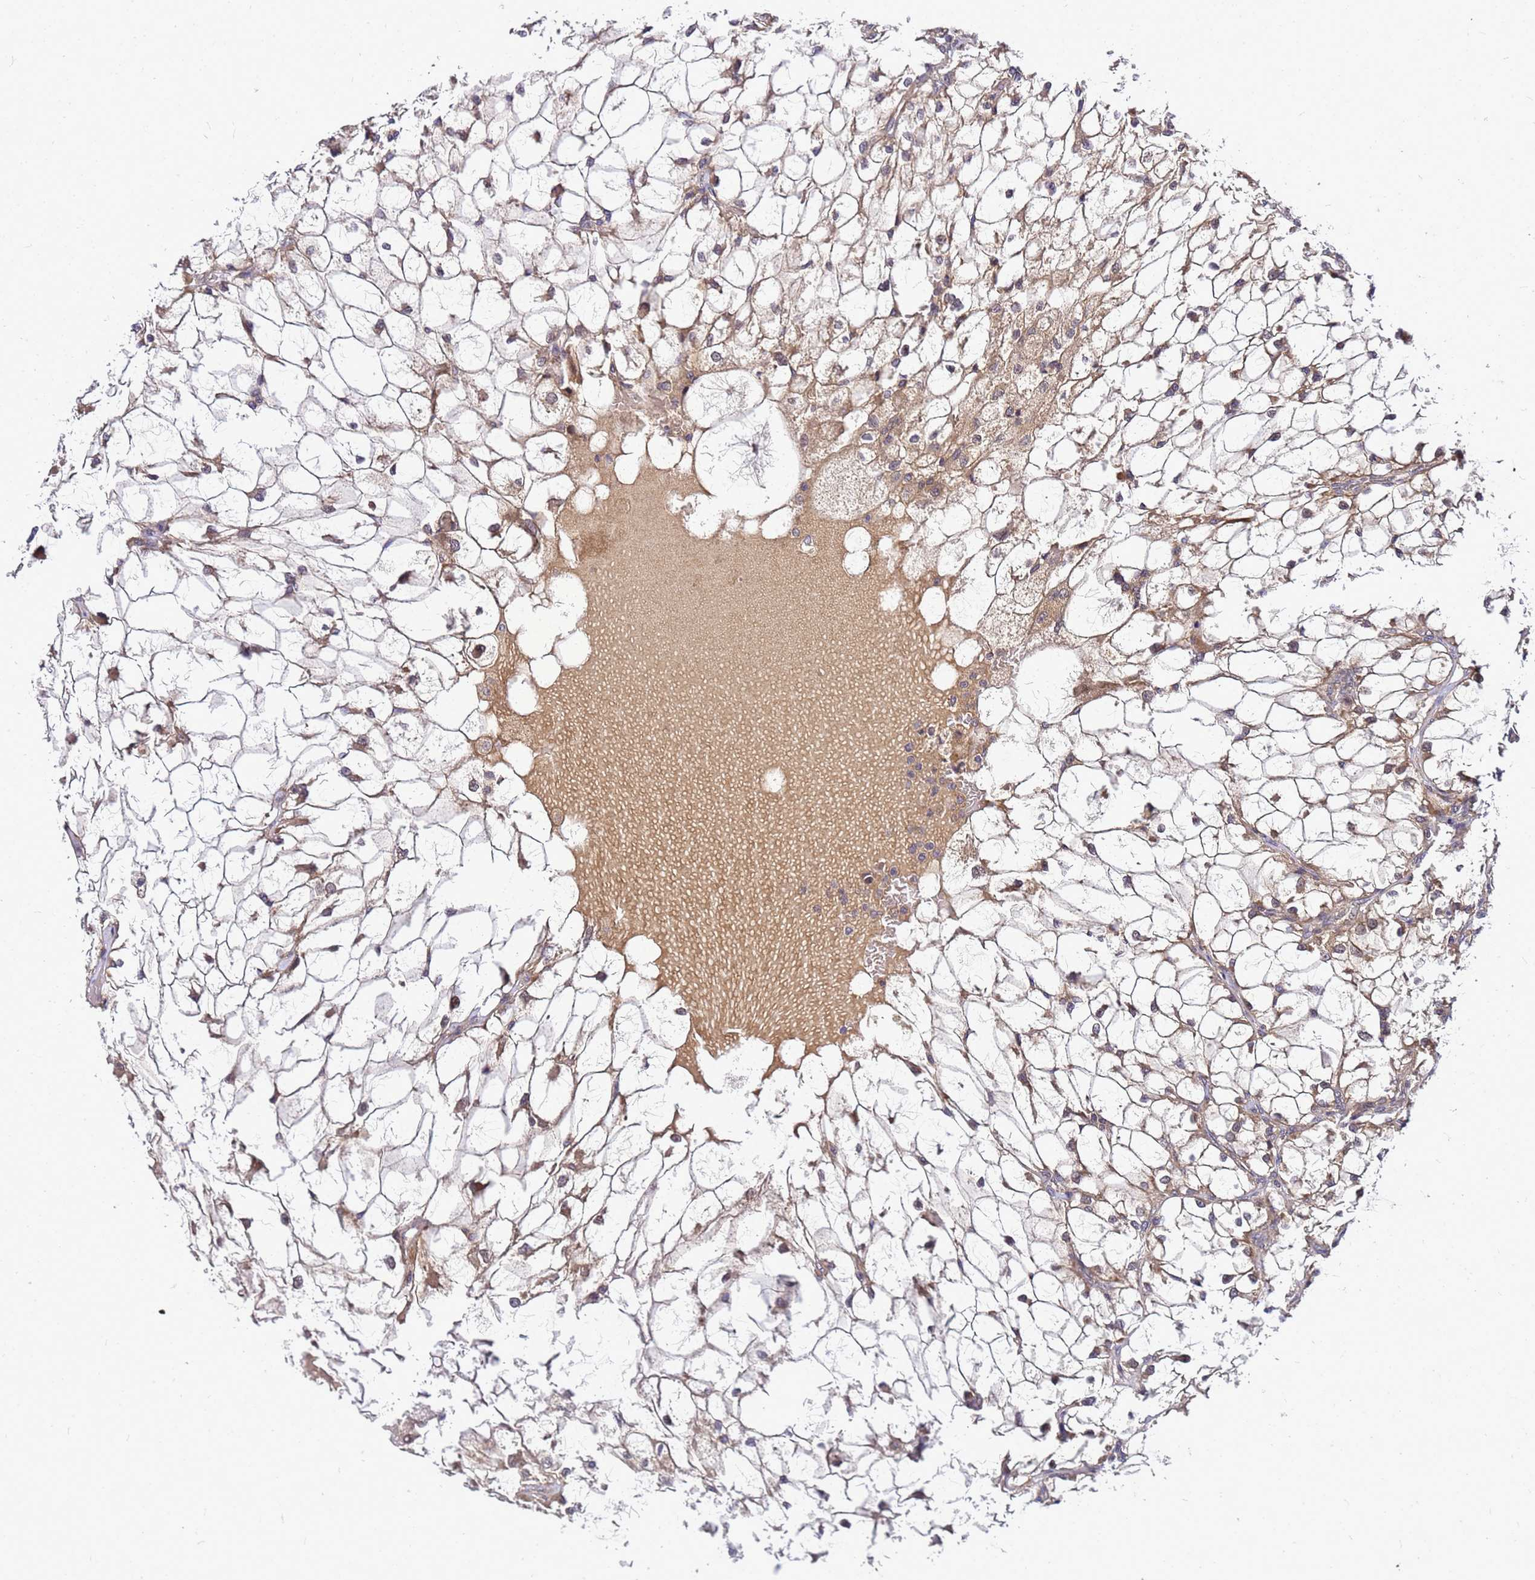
{"staining": {"intensity": "weak", "quantity": "25%-75%", "location": "cytoplasmic/membranous"}, "tissue": "renal cancer", "cell_type": "Tumor cells", "image_type": "cancer", "snomed": [{"axis": "morphology", "description": "Adenocarcinoma, NOS"}, {"axis": "topography", "description": "Kidney"}], "caption": "Immunohistochemistry staining of renal adenocarcinoma, which reveals low levels of weak cytoplasmic/membranous positivity in approximately 25%-75% of tumor cells indicating weak cytoplasmic/membranous protein expression. The staining was performed using DAB (brown) for protein detection and nuclei were counterstained in hematoxylin (blue).", "gene": "SAT1", "patient": {"sex": "female", "age": 69}}